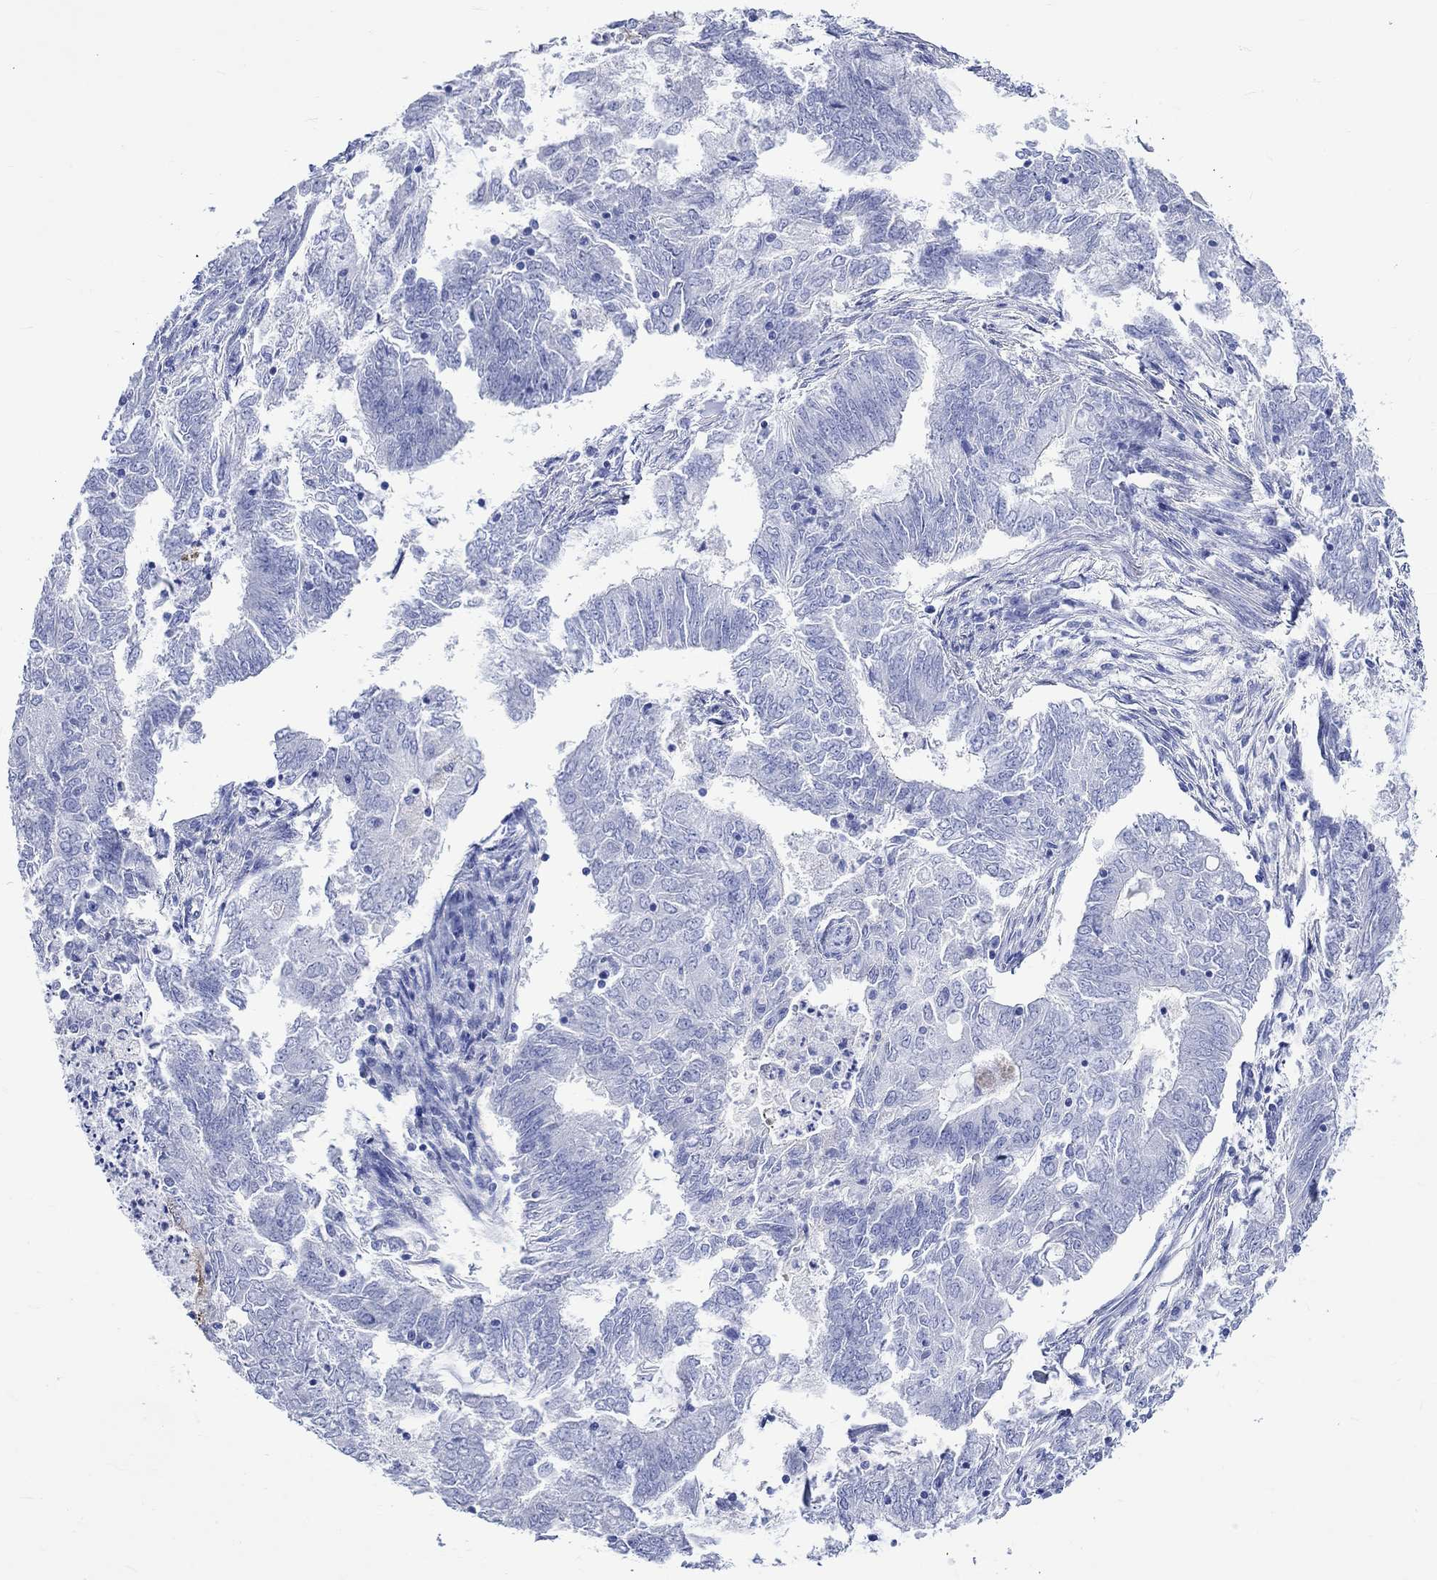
{"staining": {"intensity": "negative", "quantity": "none", "location": "none"}, "tissue": "endometrial cancer", "cell_type": "Tumor cells", "image_type": "cancer", "snomed": [{"axis": "morphology", "description": "Adenocarcinoma, NOS"}, {"axis": "topography", "description": "Endometrium"}], "caption": "Immunohistochemistry (IHC) micrograph of neoplastic tissue: human endometrial adenocarcinoma stained with DAB demonstrates no significant protein positivity in tumor cells.", "gene": "CRYAB", "patient": {"sex": "female", "age": 62}}